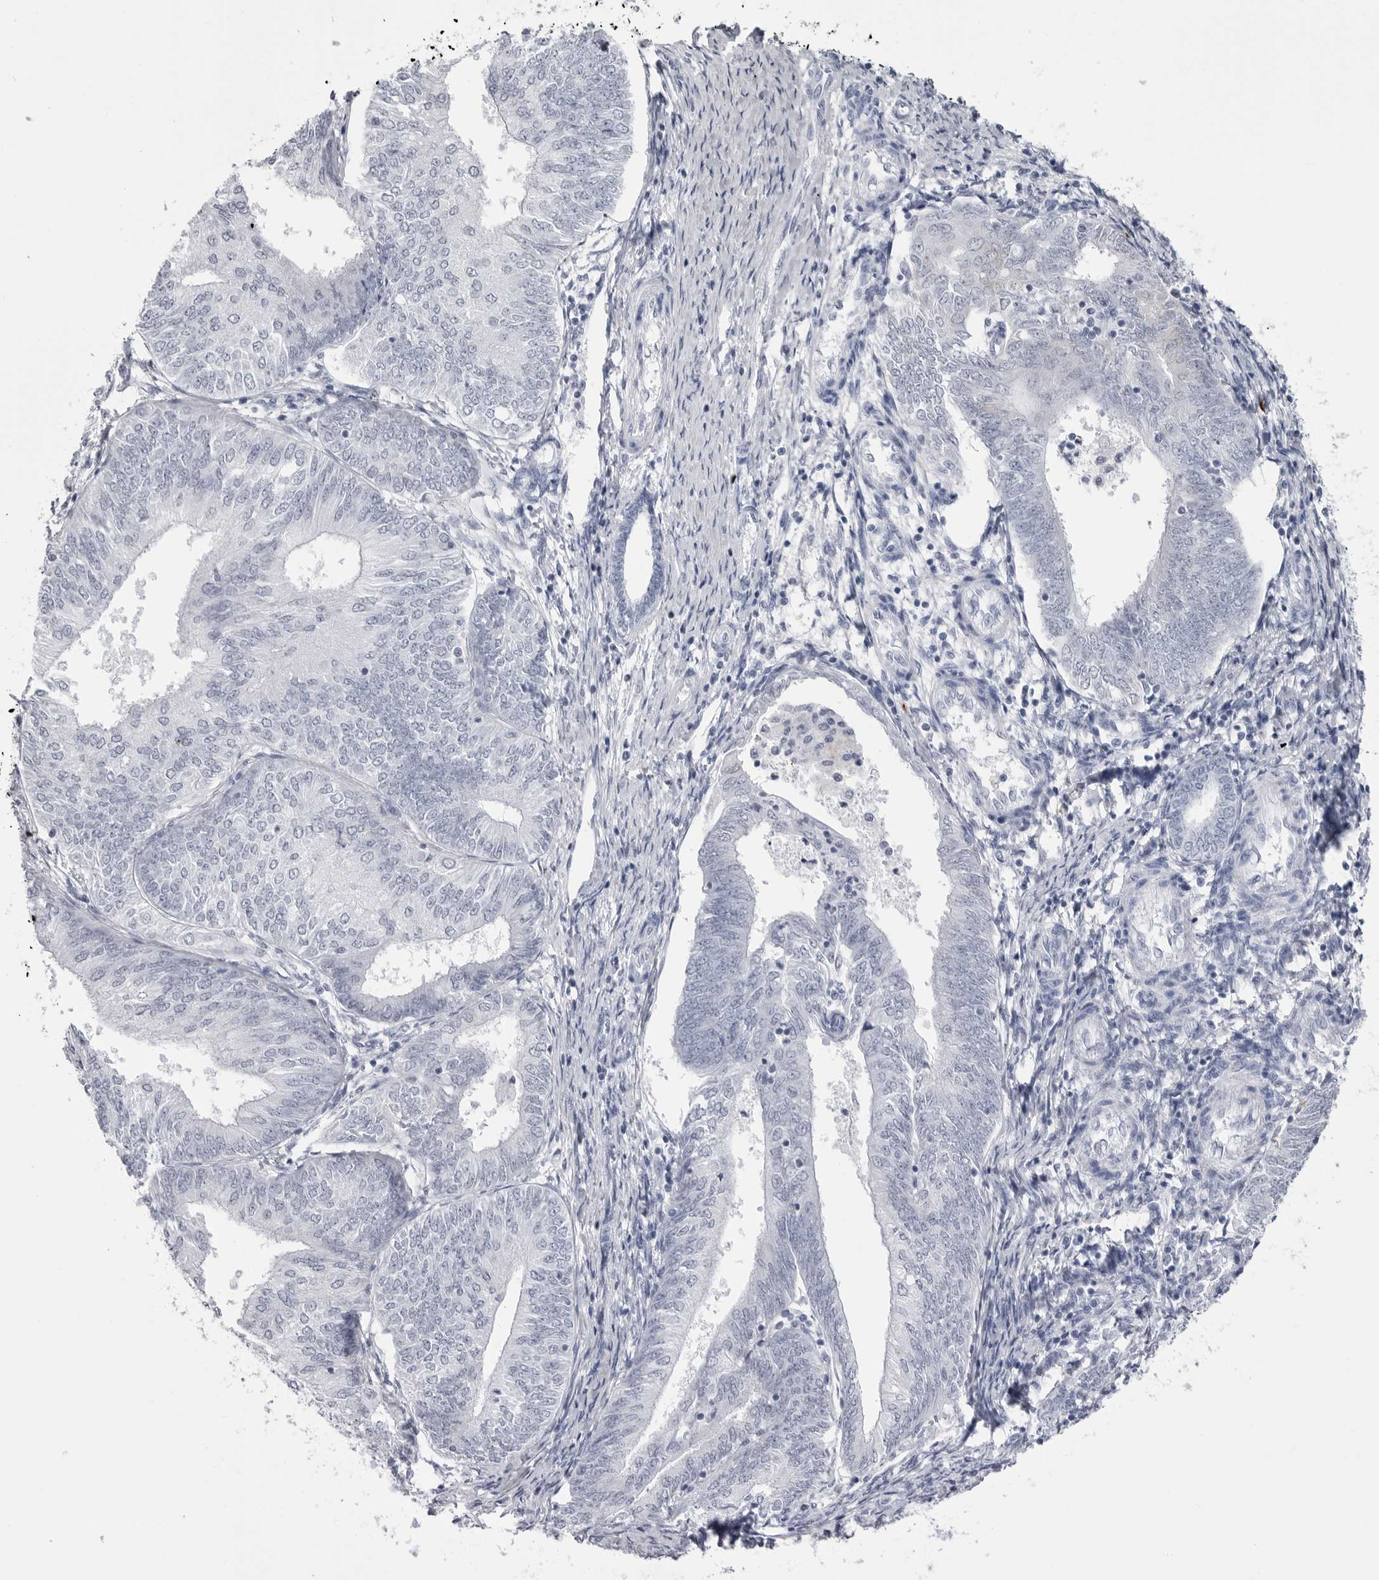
{"staining": {"intensity": "negative", "quantity": "none", "location": "none"}, "tissue": "endometrial cancer", "cell_type": "Tumor cells", "image_type": "cancer", "snomed": [{"axis": "morphology", "description": "Adenocarcinoma, NOS"}, {"axis": "topography", "description": "Endometrium"}], "caption": "This is an immunohistochemistry histopathology image of human endometrial cancer. There is no expression in tumor cells.", "gene": "COL26A1", "patient": {"sex": "female", "age": 58}}